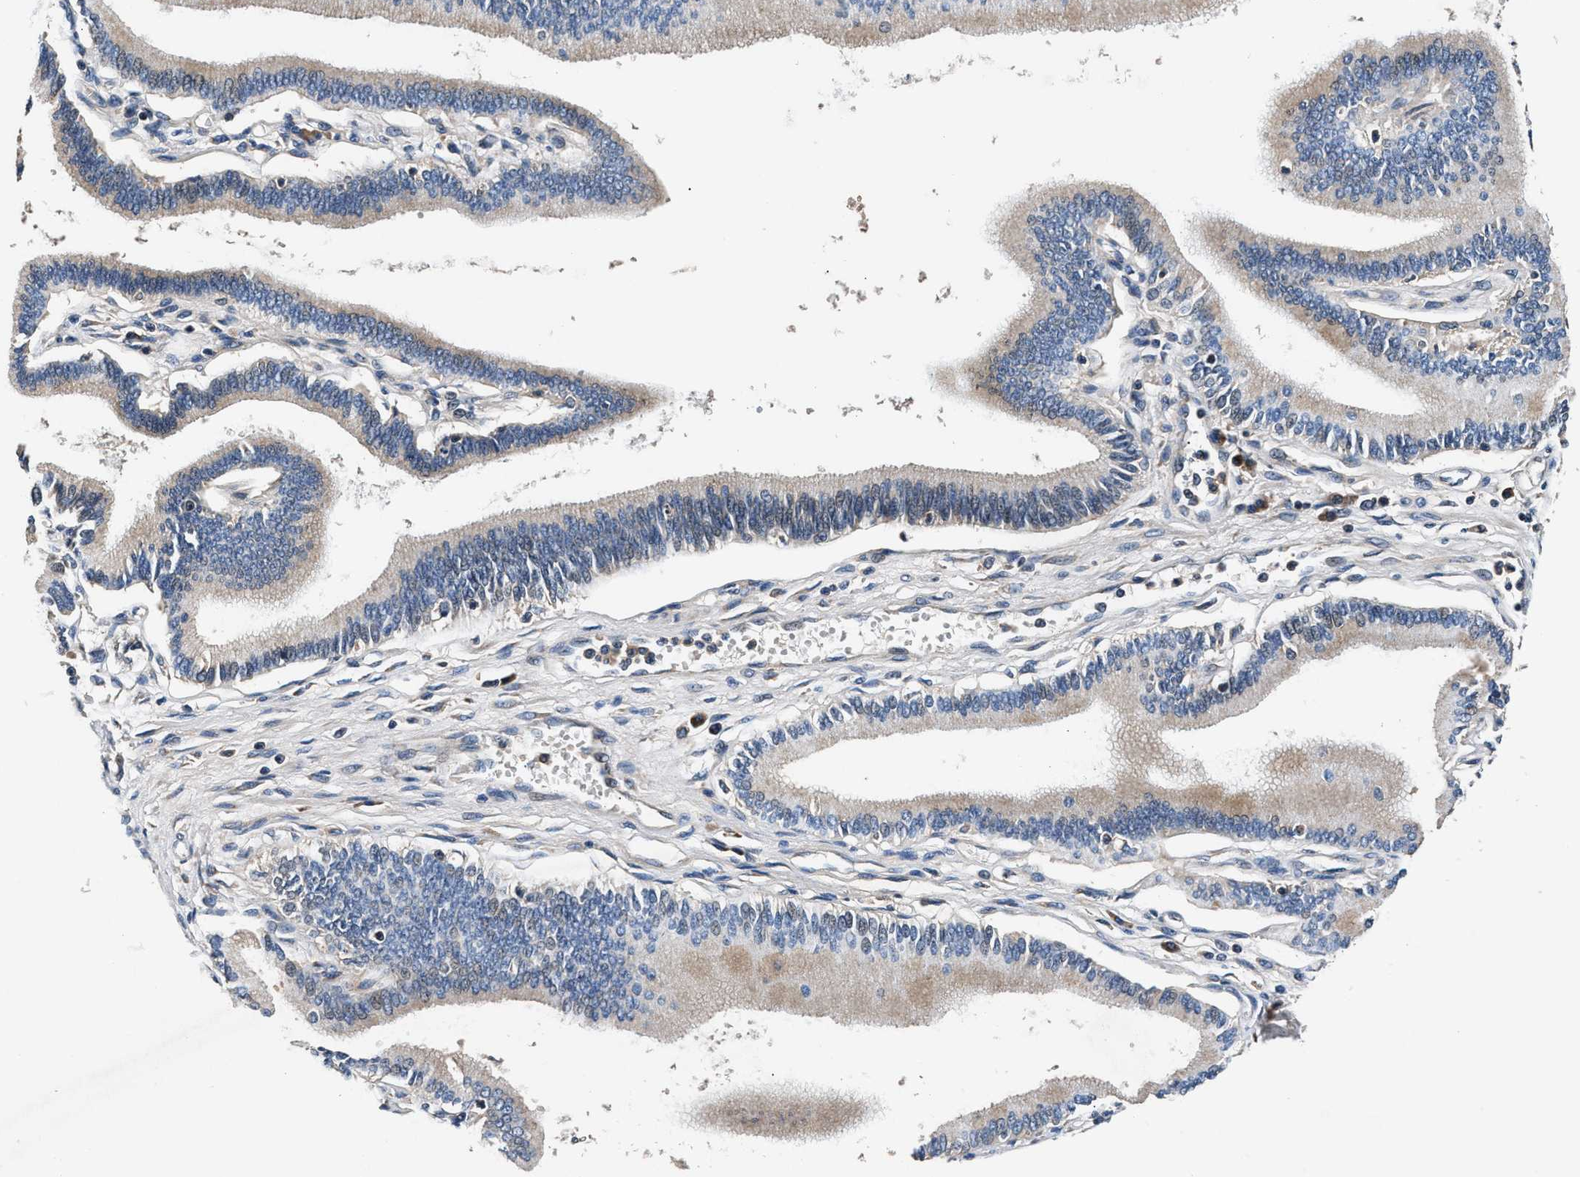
{"staining": {"intensity": "weak", "quantity": ">75%", "location": "cytoplasmic/membranous"}, "tissue": "pancreatic cancer", "cell_type": "Tumor cells", "image_type": "cancer", "snomed": [{"axis": "morphology", "description": "Adenocarcinoma, NOS"}, {"axis": "topography", "description": "Pancreas"}], "caption": "Immunohistochemistry image of human pancreatic adenocarcinoma stained for a protein (brown), which shows low levels of weak cytoplasmic/membranous expression in about >75% of tumor cells.", "gene": "IMMT", "patient": {"sex": "male", "age": 56}}